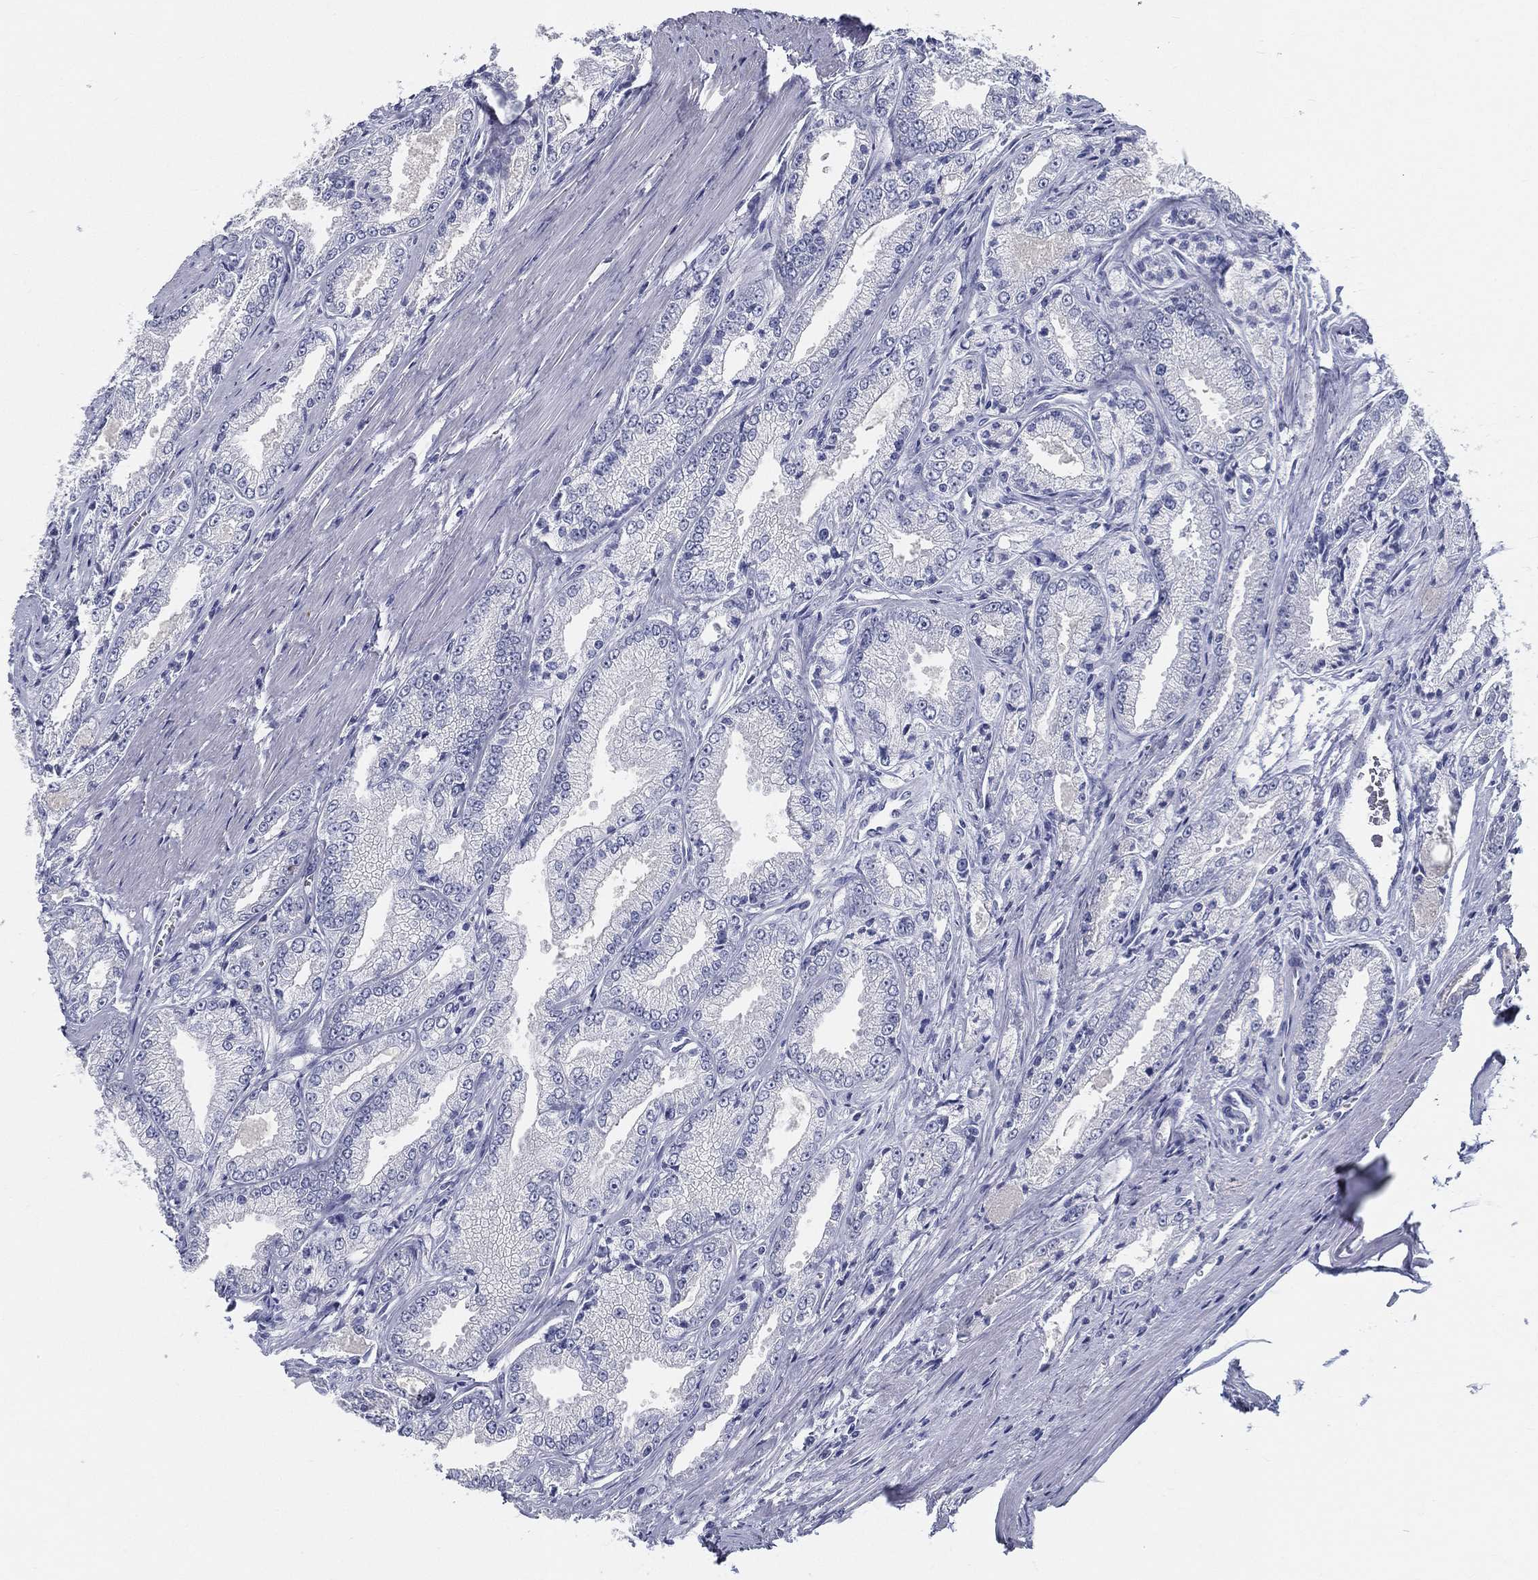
{"staining": {"intensity": "negative", "quantity": "none", "location": "none"}, "tissue": "prostate cancer", "cell_type": "Tumor cells", "image_type": "cancer", "snomed": [{"axis": "morphology", "description": "Adenocarcinoma, NOS"}, {"axis": "morphology", "description": "Adenocarcinoma, High grade"}, {"axis": "topography", "description": "Prostate"}], "caption": "The immunohistochemistry histopathology image has no significant expression in tumor cells of prostate cancer (adenocarcinoma (high-grade)) tissue. Nuclei are stained in blue.", "gene": "STS", "patient": {"sex": "male", "age": 70}}